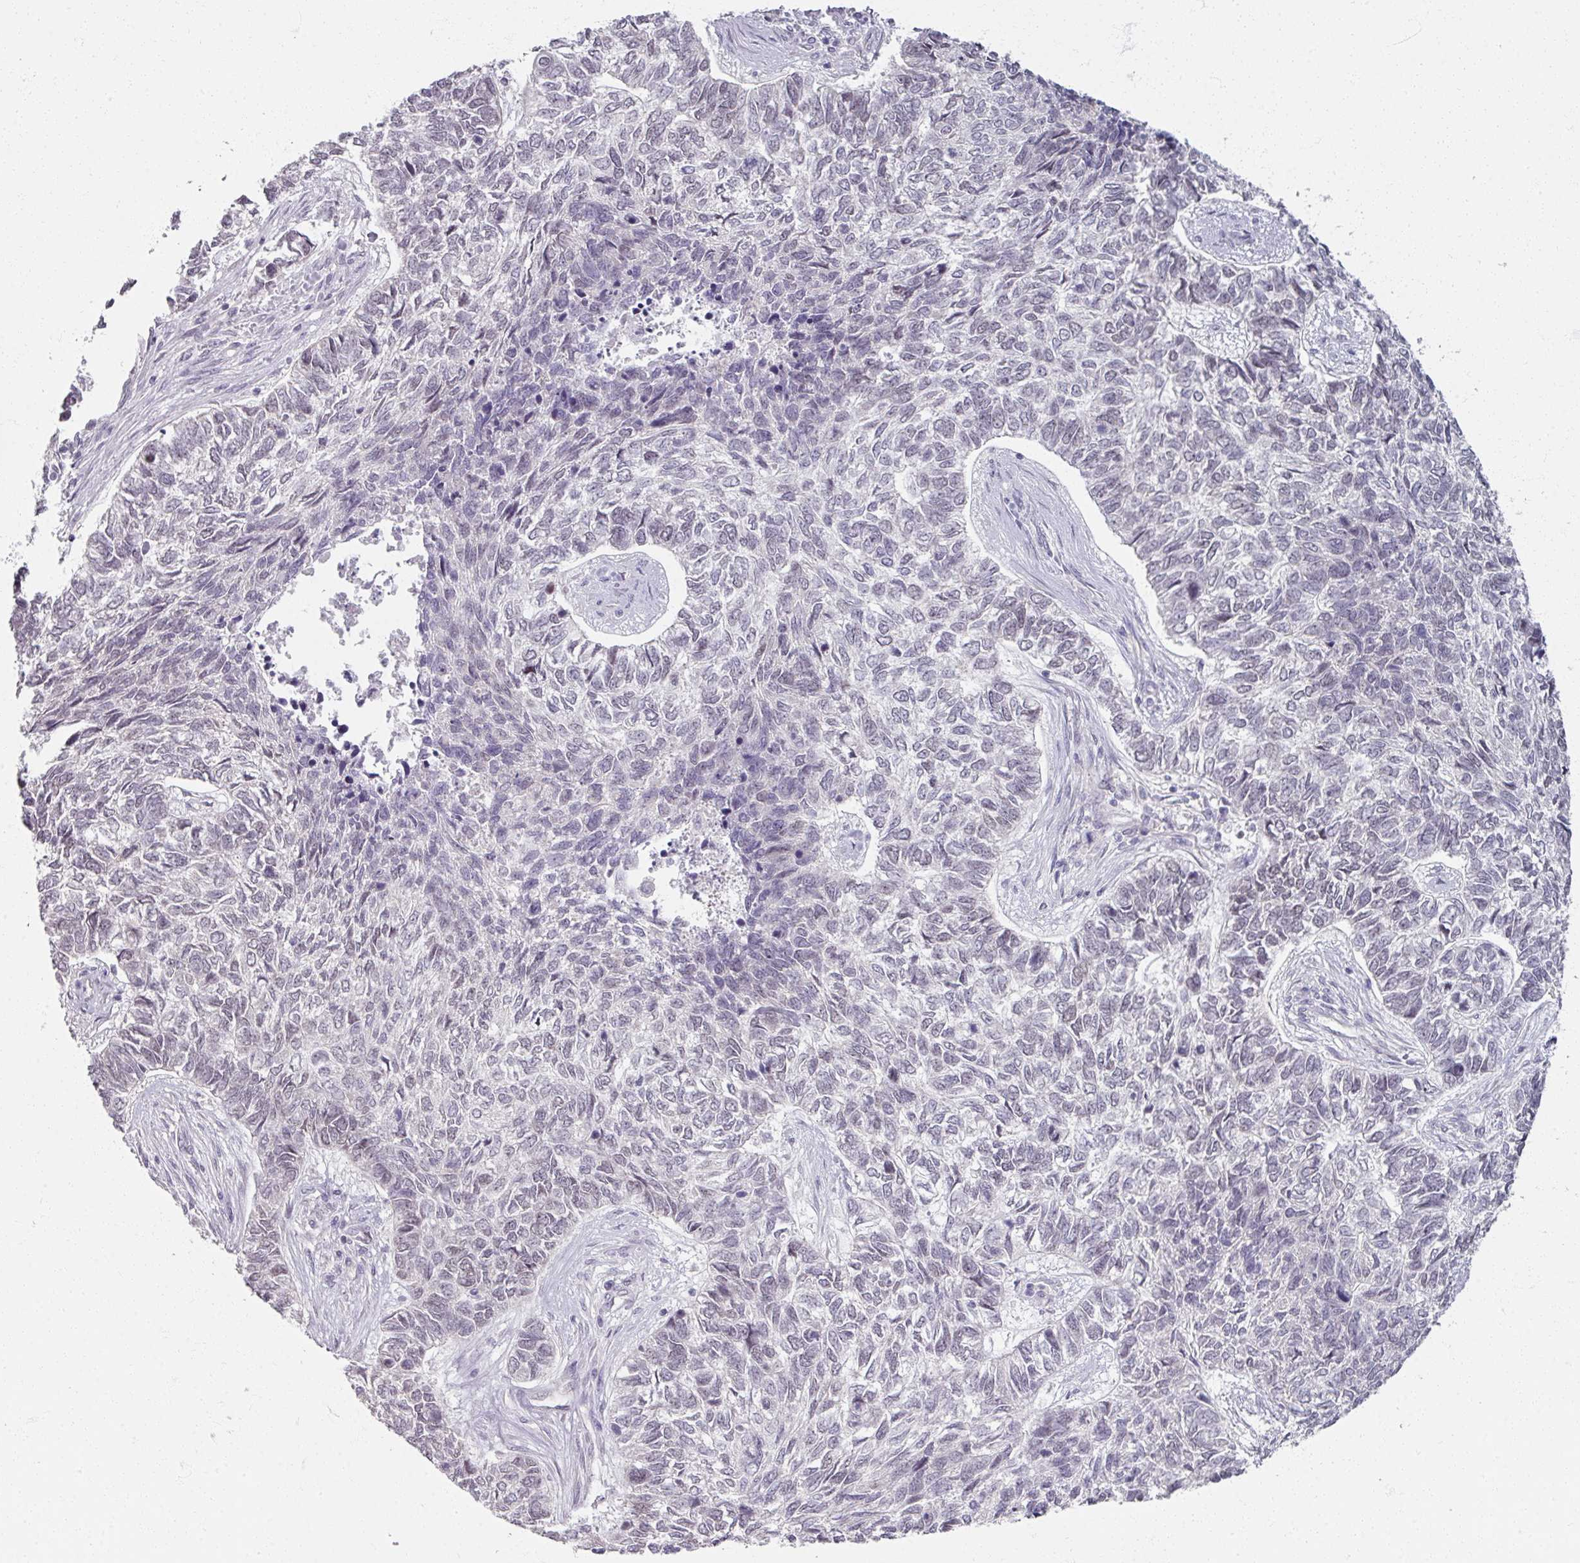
{"staining": {"intensity": "weak", "quantity": "<25%", "location": "nuclear"}, "tissue": "skin cancer", "cell_type": "Tumor cells", "image_type": "cancer", "snomed": [{"axis": "morphology", "description": "Basal cell carcinoma"}, {"axis": "topography", "description": "Skin"}], "caption": "This photomicrograph is of skin cancer (basal cell carcinoma) stained with IHC to label a protein in brown with the nuclei are counter-stained blue. There is no positivity in tumor cells.", "gene": "SOX11", "patient": {"sex": "female", "age": 65}}